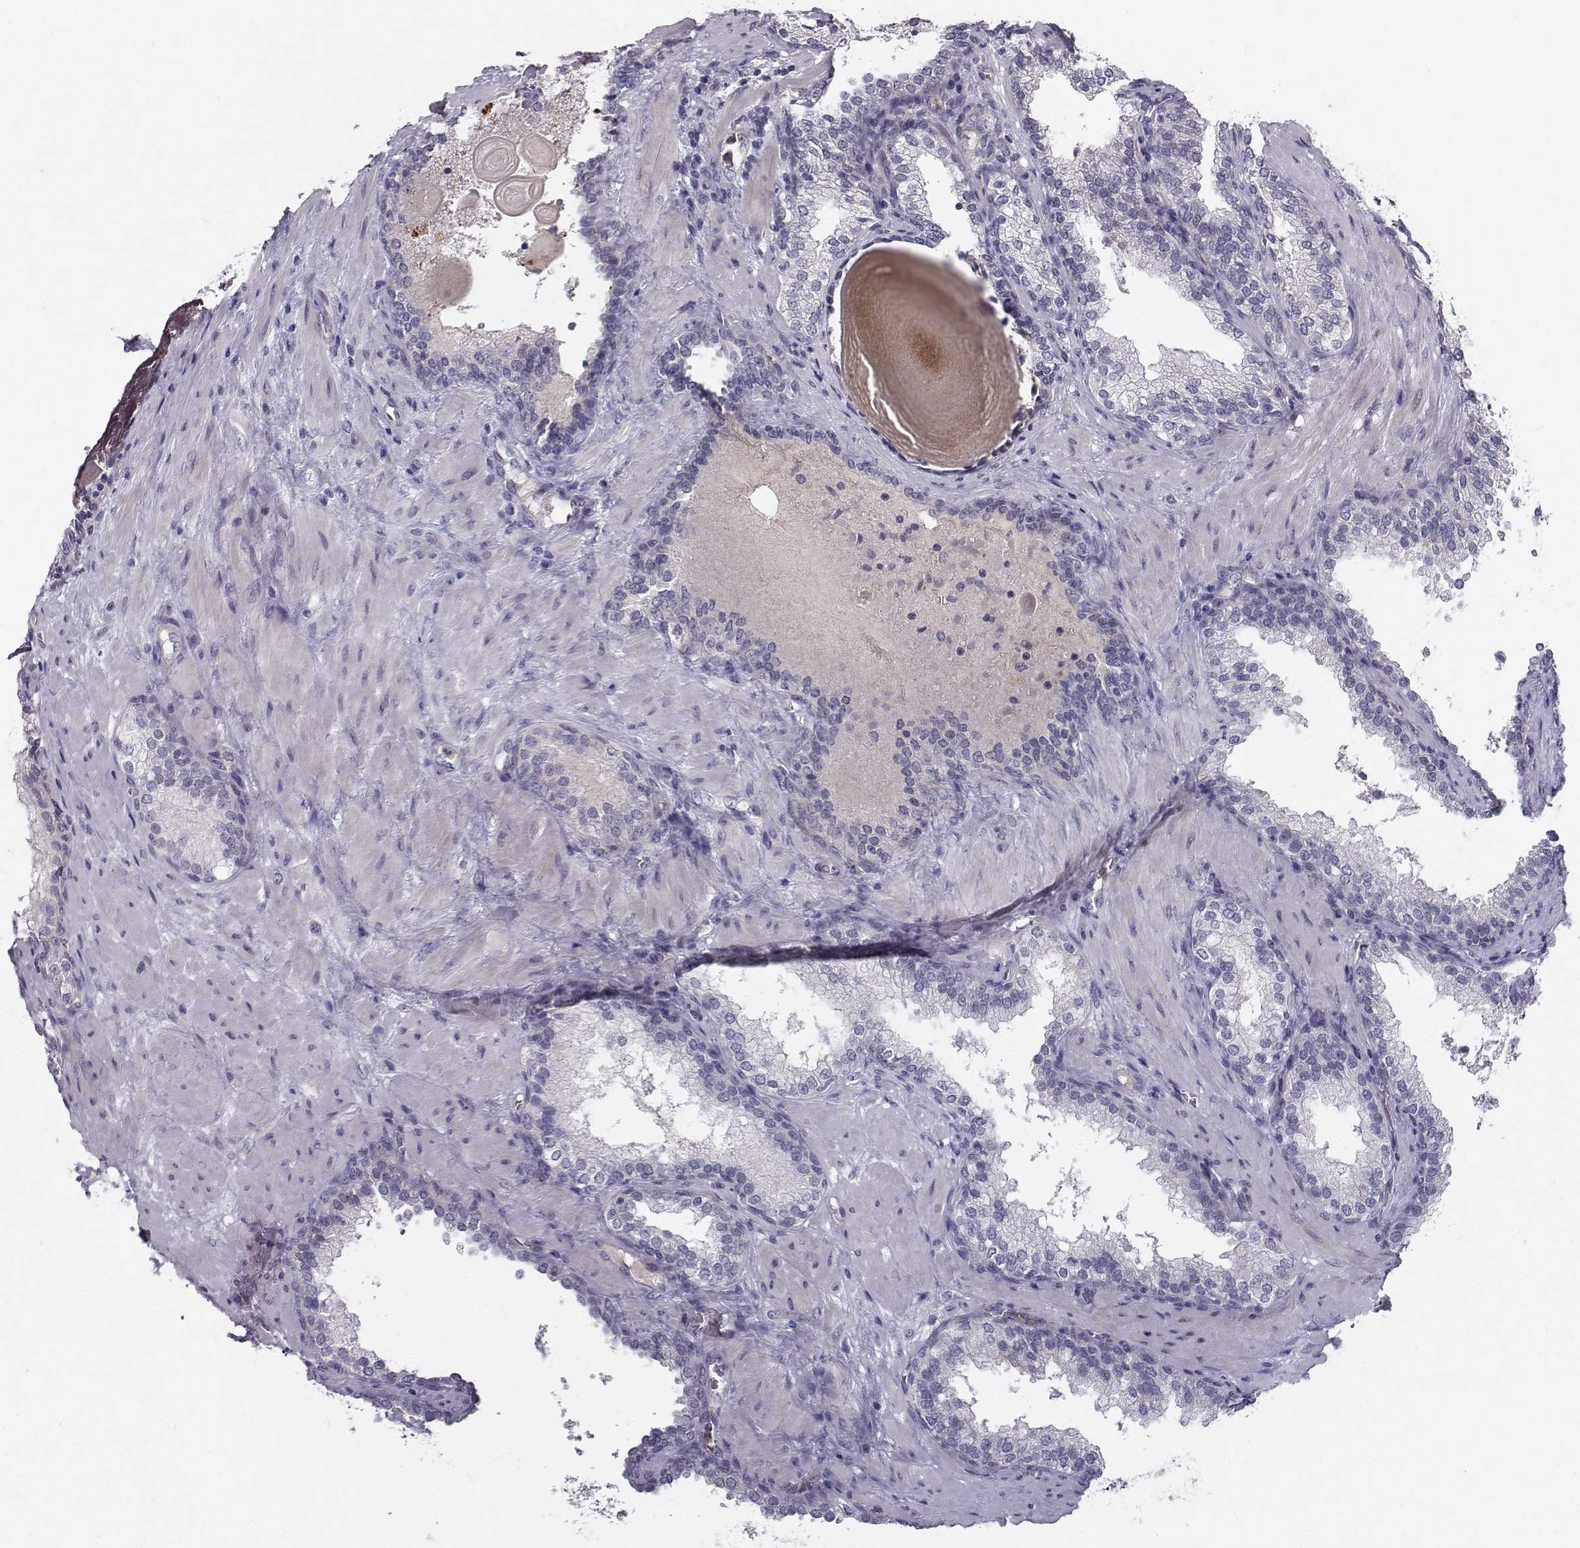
{"staining": {"intensity": "negative", "quantity": "none", "location": "none"}, "tissue": "prostate cancer", "cell_type": "Tumor cells", "image_type": "cancer", "snomed": [{"axis": "morphology", "description": "Adenocarcinoma, Low grade"}, {"axis": "topography", "description": "Prostate"}], "caption": "Immunohistochemistry (IHC) of human prostate cancer (low-grade adenocarcinoma) exhibits no positivity in tumor cells.", "gene": "OPRD1", "patient": {"sex": "male", "age": 60}}